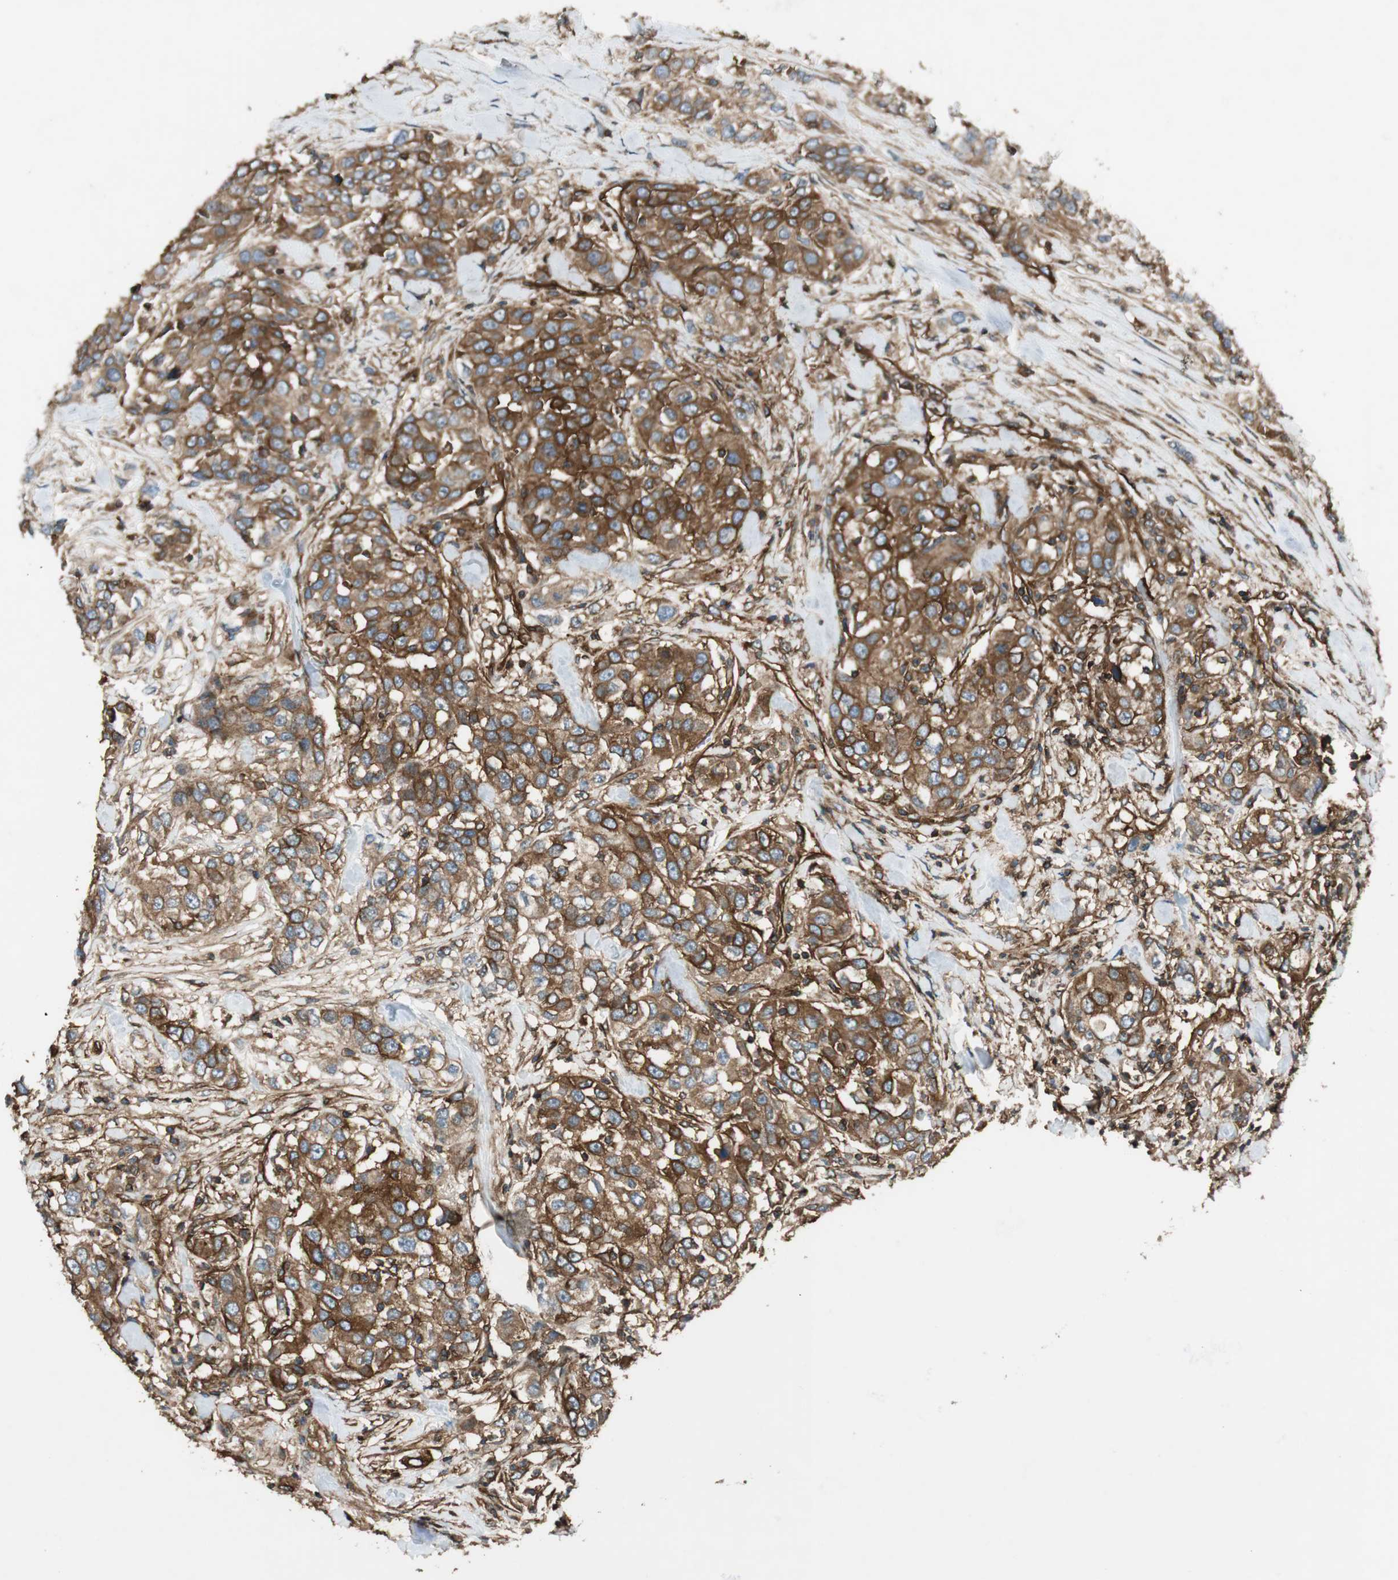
{"staining": {"intensity": "strong", "quantity": ">75%", "location": "cytoplasmic/membranous"}, "tissue": "urothelial cancer", "cell_type": "Tumor cells", "image_type": "cancer", "snomed": [{"axis": "morphology", "description": "Urothelial carcinoma, High grade"}, {"axis": "topography", "description": "Urinary bladder"}], "caption": "A histopathology image showing strong cytoplasmic/membranous positivity in about >75% of tumor cells in urothelial cancer, as visualized by brown immunohistochemical staining.", "gene": "BTN3A3", "patient": {"sex": "female", "age": 80}}